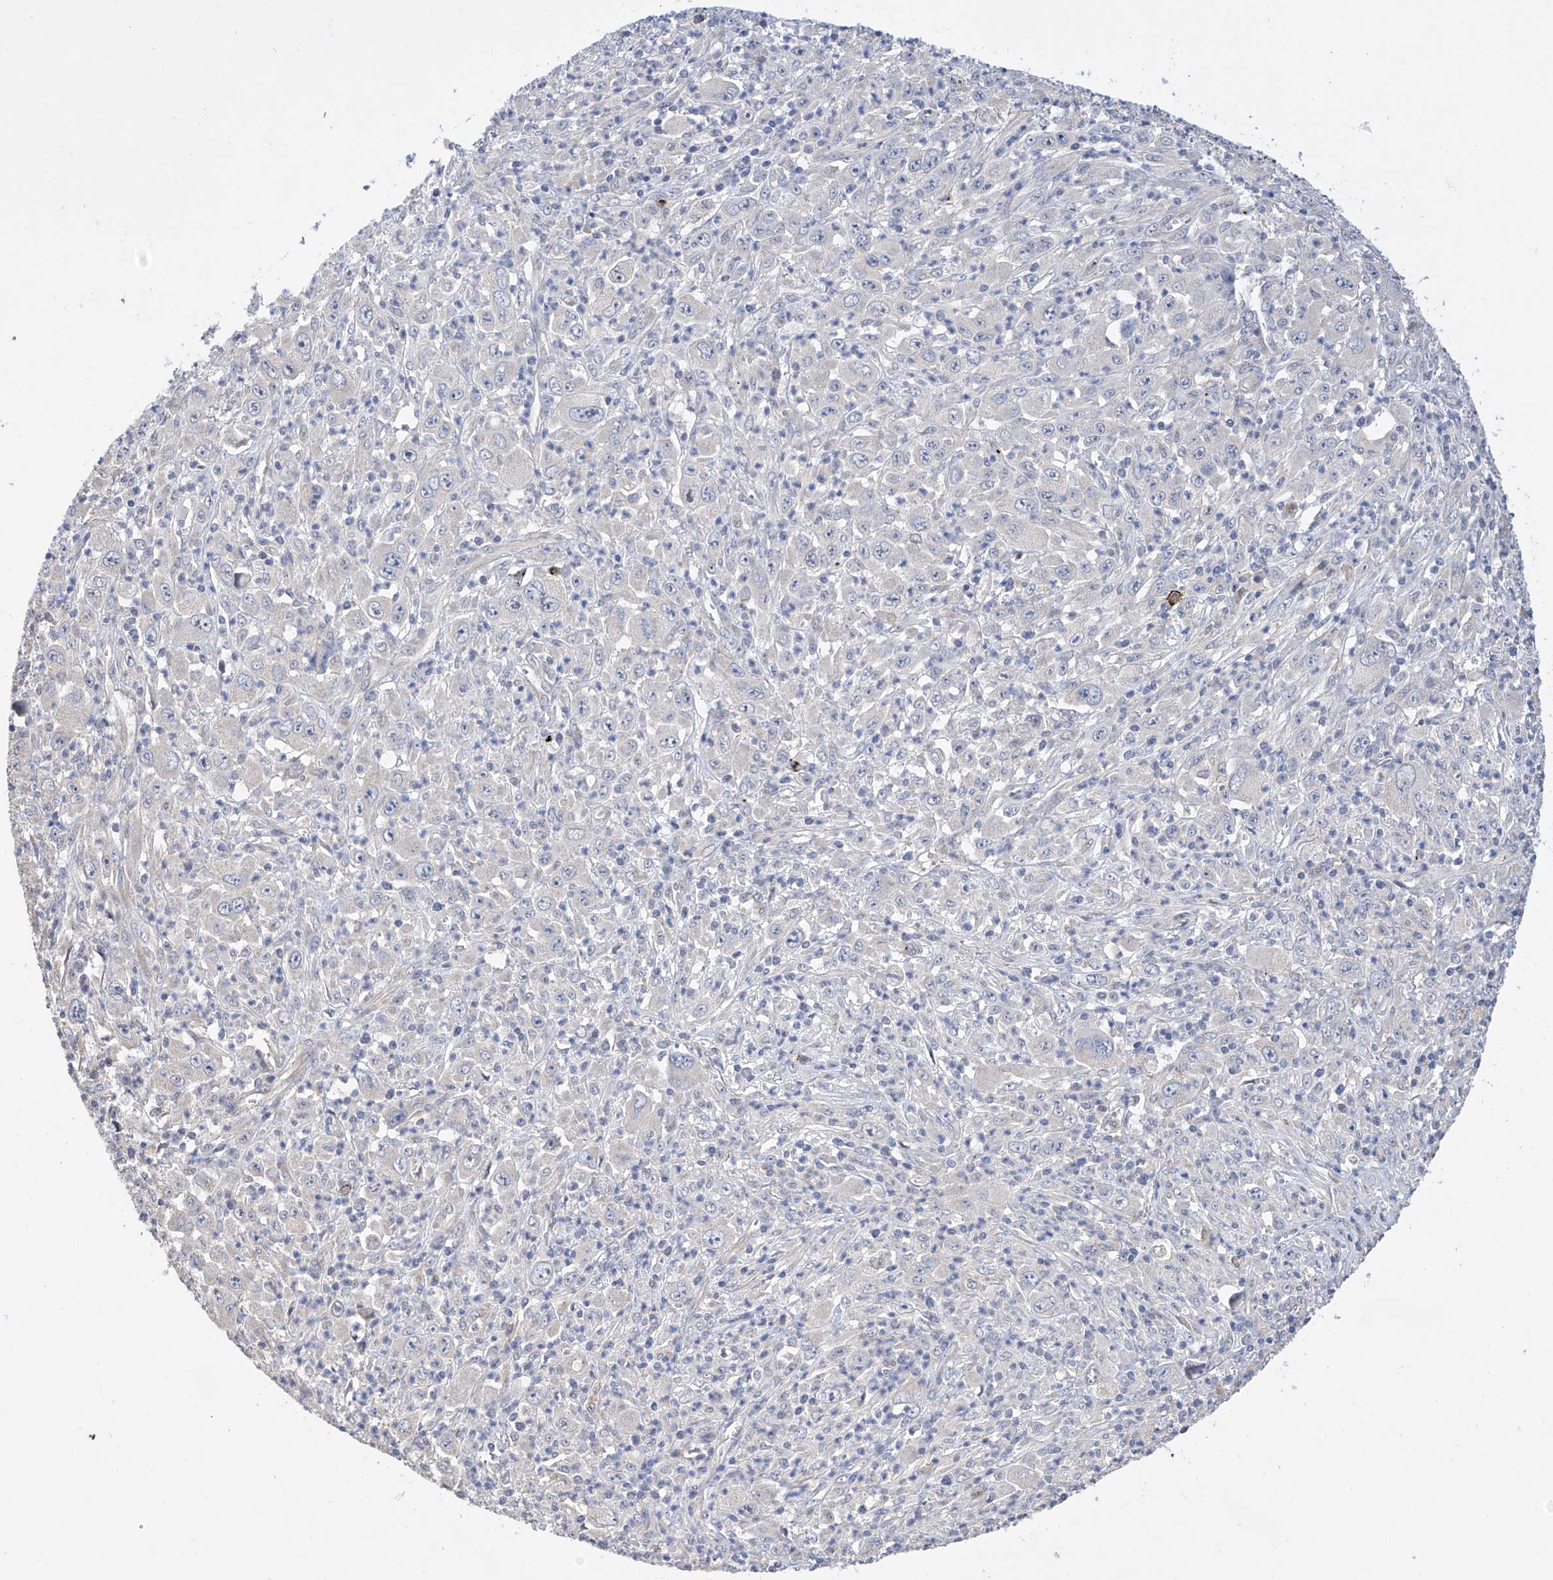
{"staining": {"intensity": "negative", "quantity": "none", "location": "none"}, "tissue": "melanoma", "cell_type": "Tumor cells", "image_type": "cancer", "snomed": [{"axis": "morphology", "description": "Malignant melanoma, Metastatic site"}, {"axis": "topography", "description": "Skin"}], "caption": "Melanoma was stained to show a protein in brown. There is no significant expression in tumor cells.", "gene": "AFG1L", "patient": {"sex": "female", "age": 56}}